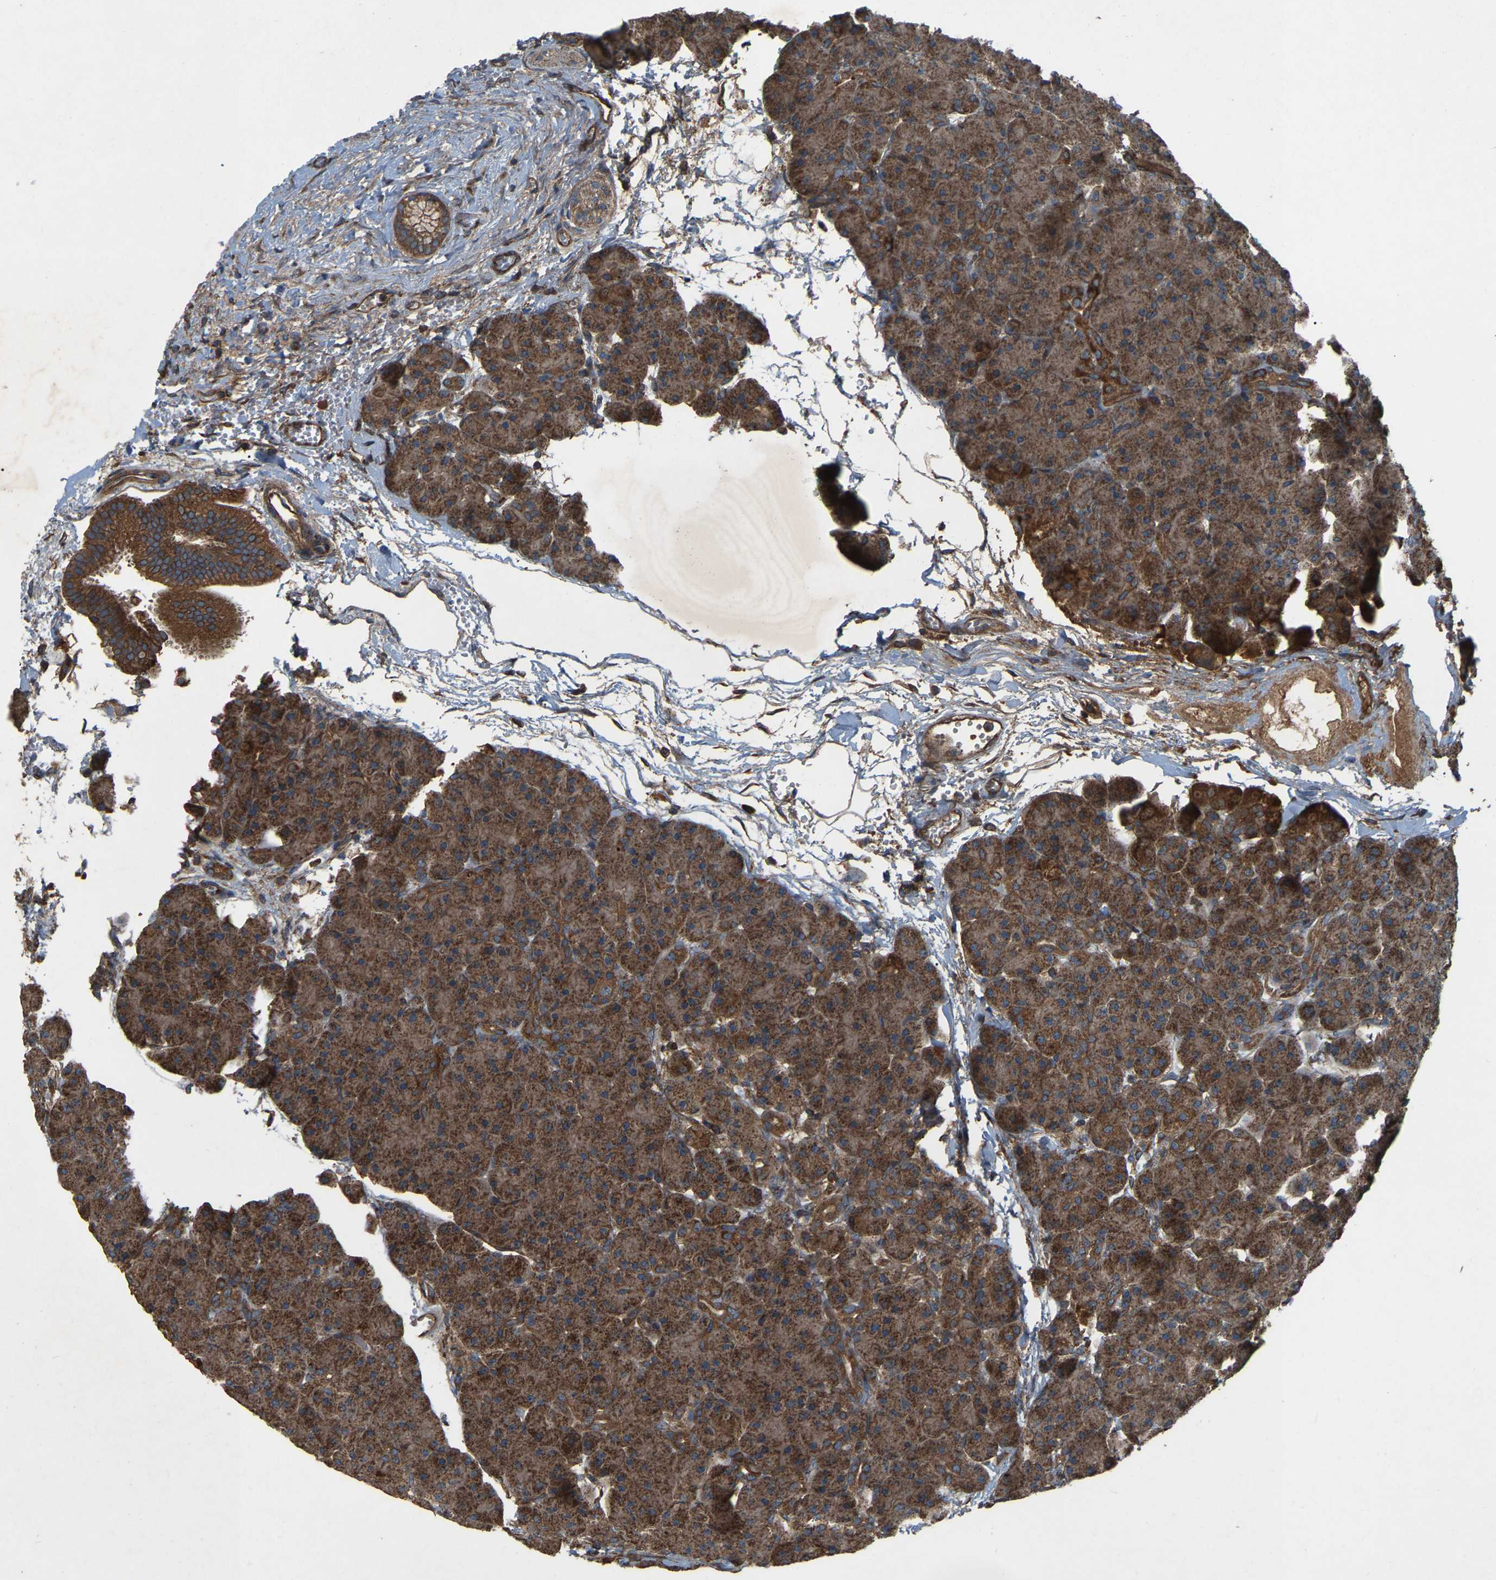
{"staining": {"intensity": "strong", "quantity": ">75%", "location": "cytoplasmic/membranous"}, "tissue": "pancreas", "cell_type": "Exocrine glandular cells", "image_type": "normal", "snomed": [{"axis": "morphology", "description": "Normal tissue, NOS"}, {"axis": "topography", "description": "Pancreas"}], "caption": "High-power microscopy captured an immunohistochemistry image of benign pancreas, revealing strong cytoplasmic/membranous positivity in about >75% of exocrine glandular cells. The staining was performed using DAB to visualize the protein expression in brown, while the nuclei were stained in blue with hematoxylin (Magnification: 20x).", "gene": "SAMD9L", "patient": {"sex": "male", "age": 66}}